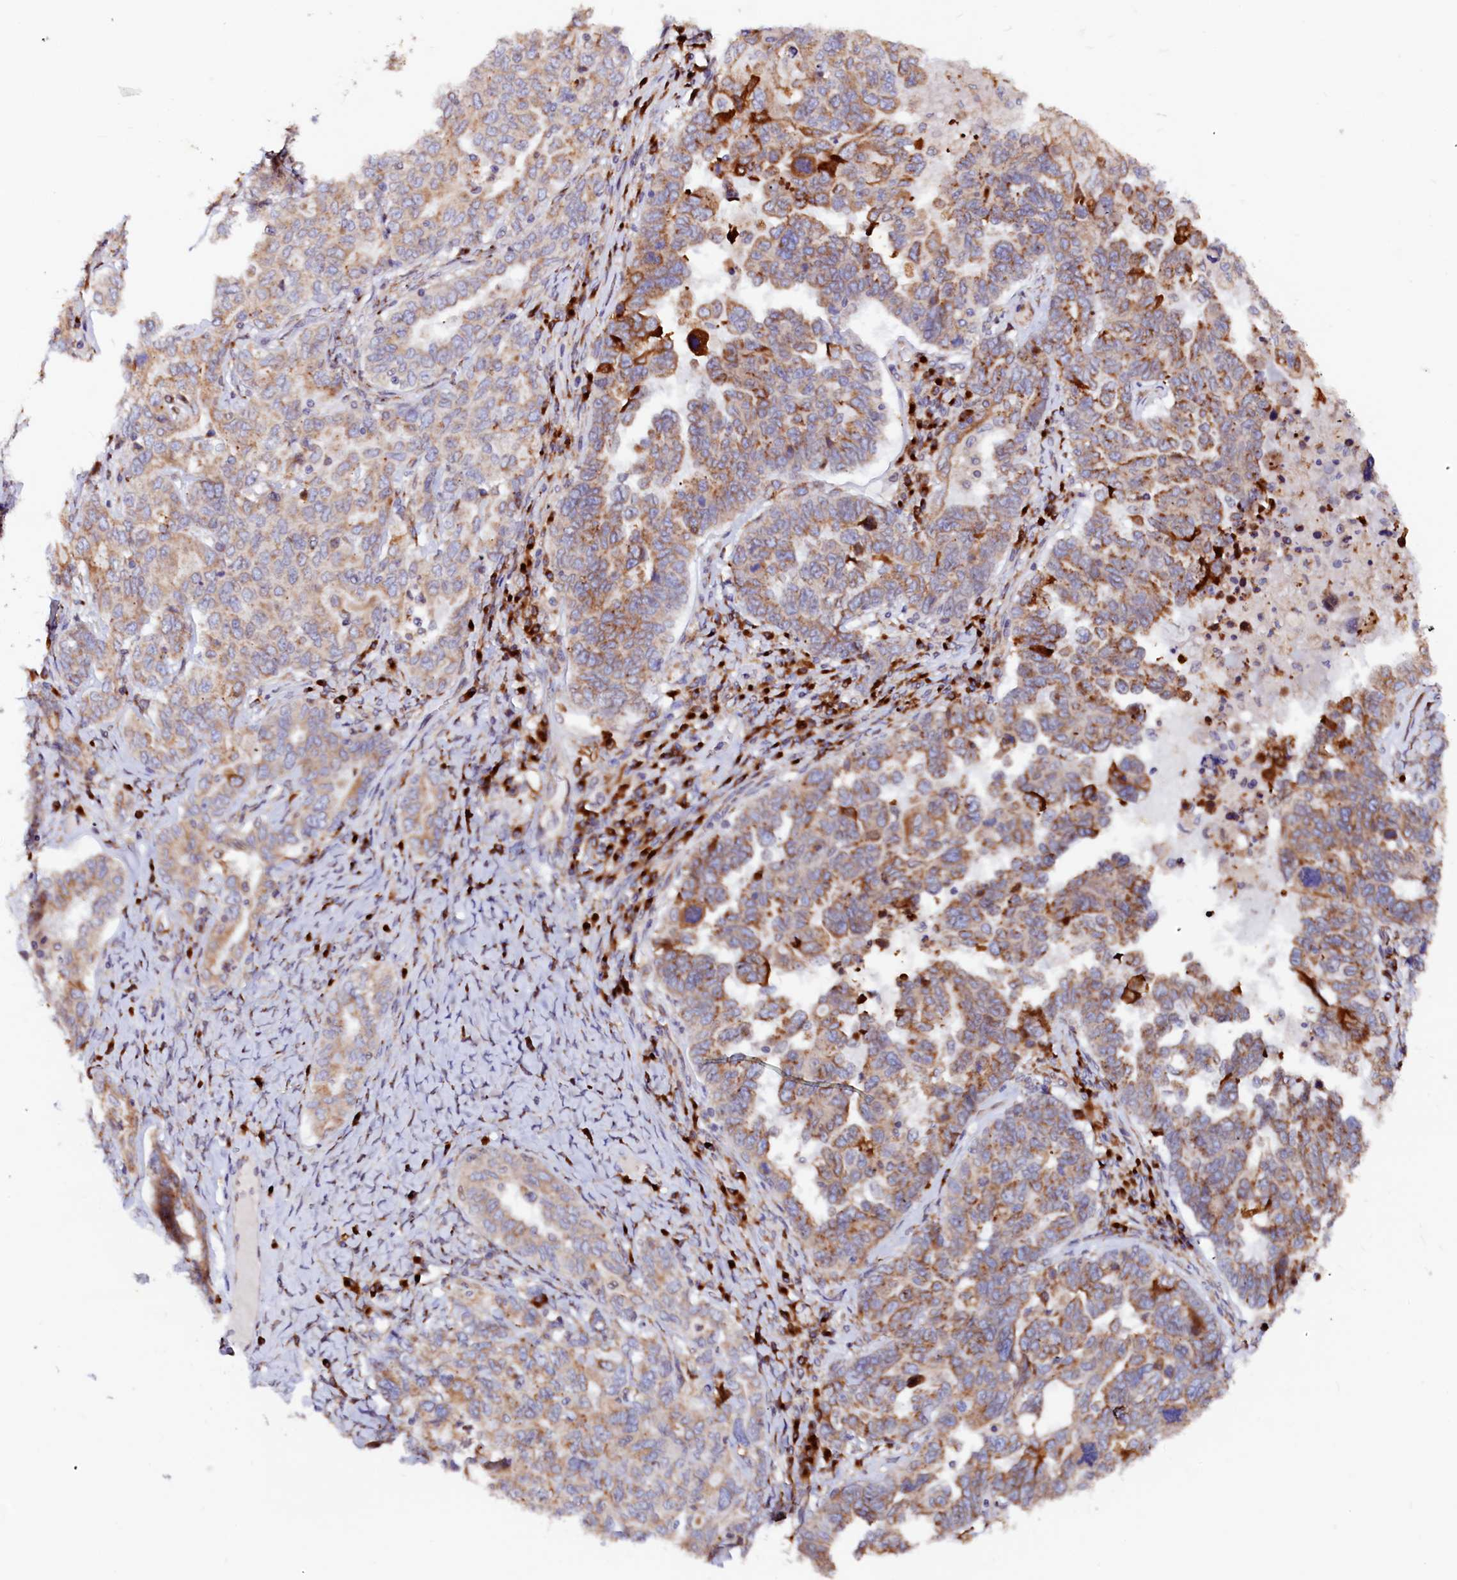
{"staining": {"intensity": "moderate", "quantity": "<25%", "location": "cytoplasmic/membranous"}, "tissue": "ovarian cancer", "cell_type": "Tumor cells", "image_type": "cancer", "snomed": [{"axis": "morphology", "description": "Carcinoma, endometroid"}, {"axis": "topography", "description": "Ovary"}], "caption": "Moderate cytoplasmic/membranous protein positivity is appreciated in approximately <25% of tumor cells in ovarian cancer (endometroid carcinoma).", "gene": "LMAN1", "patient": {"sex": "female", "age": 62}}